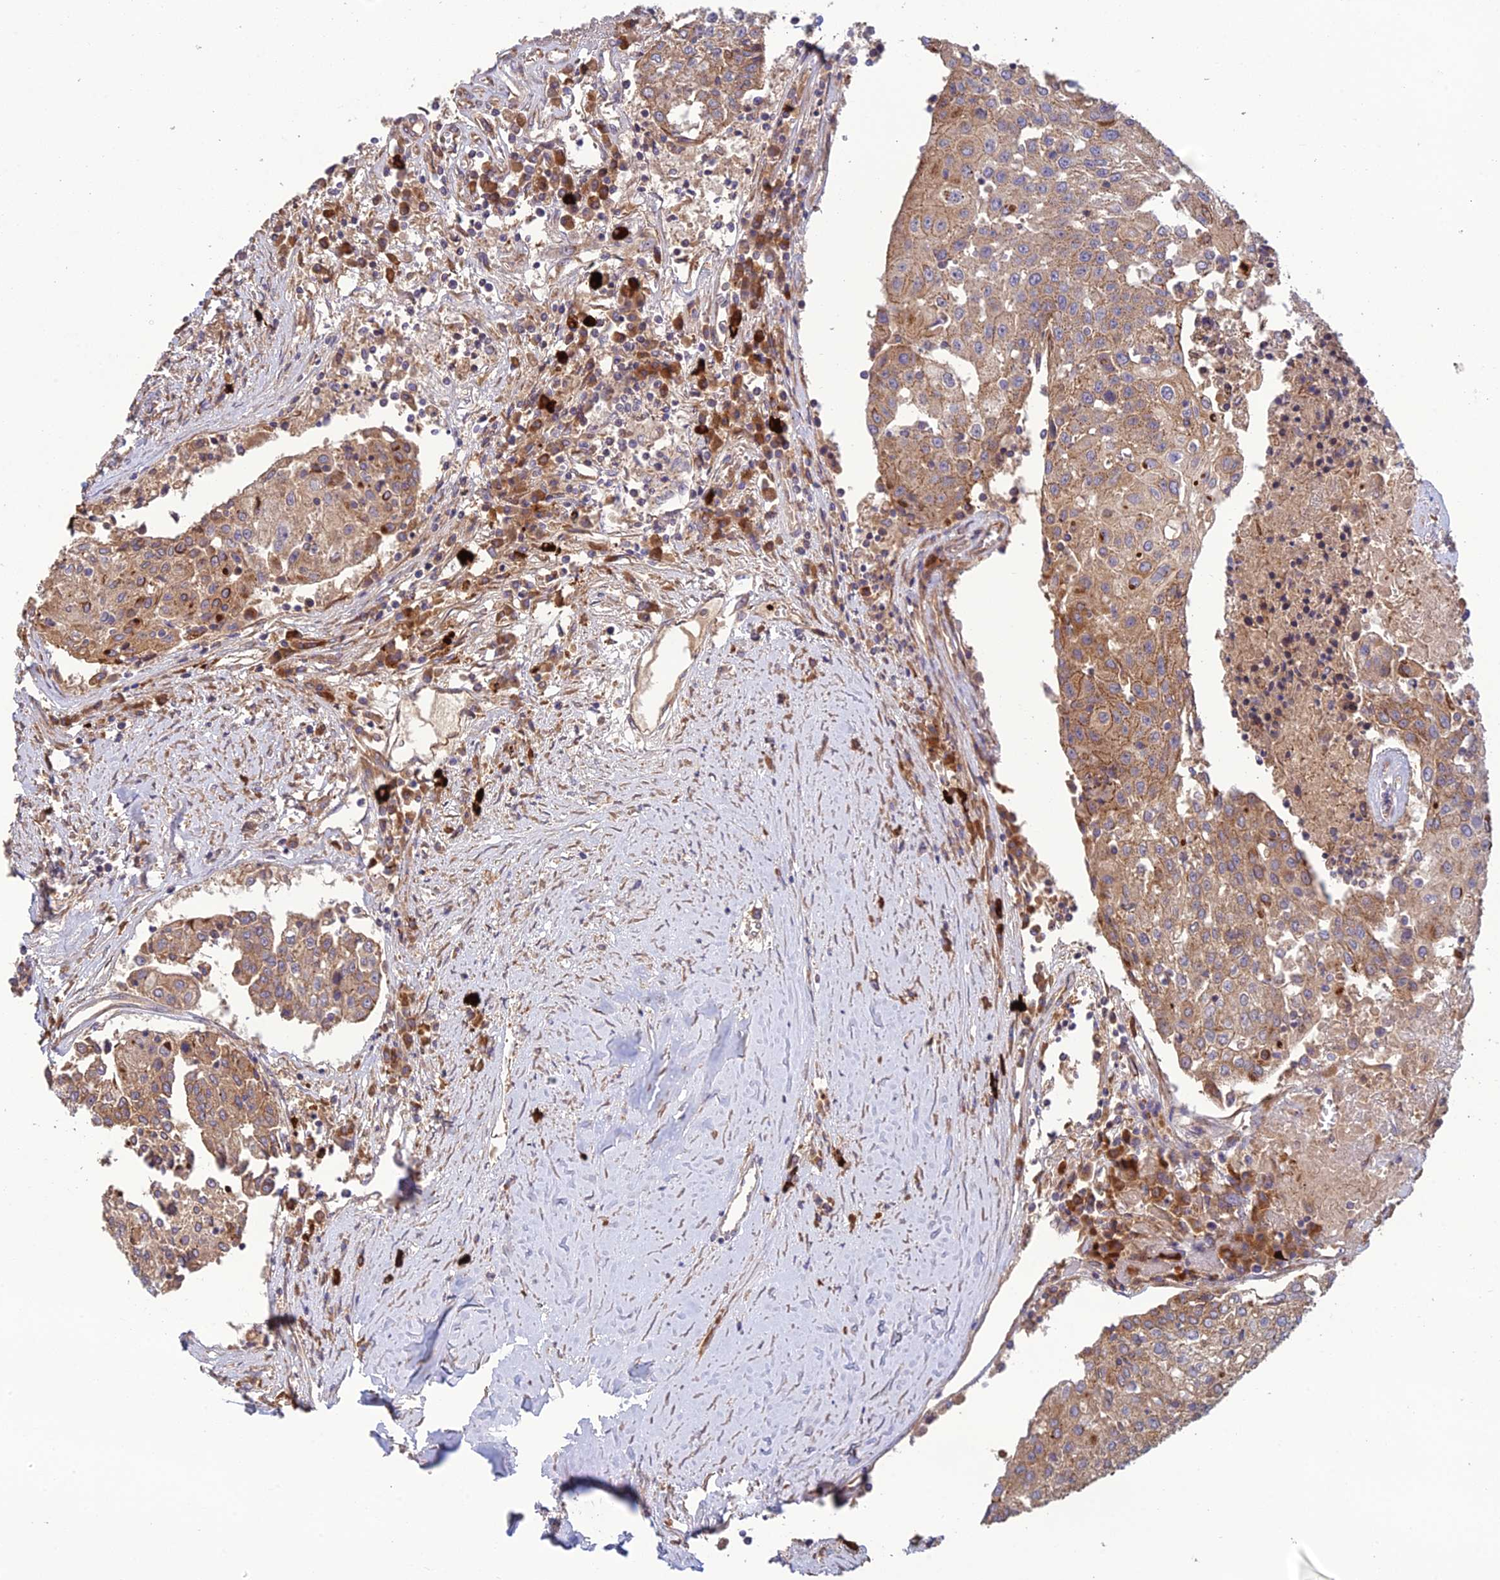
{"staining": {"intensity": "moderate", "quantity": ">75%", "location": "cytoplasmic/membranous"}, "tissue": "urothelial cancer", "cell_type": "Tumor cells", "image_type": "cancer", "snomed": [{"axis": "morphology", "description": "Urothelial carcinoma, High grade"}, {"axis": "topography", "description": "Urinary bladder"}], "caption": "Urothelial carcinoma (high-grade) stained for a protein shows moderate cytoplasmic/membranous positivity in tumor cells.", "gene": "MRNIP", "patient": {"sex": "female", "age": 85}}